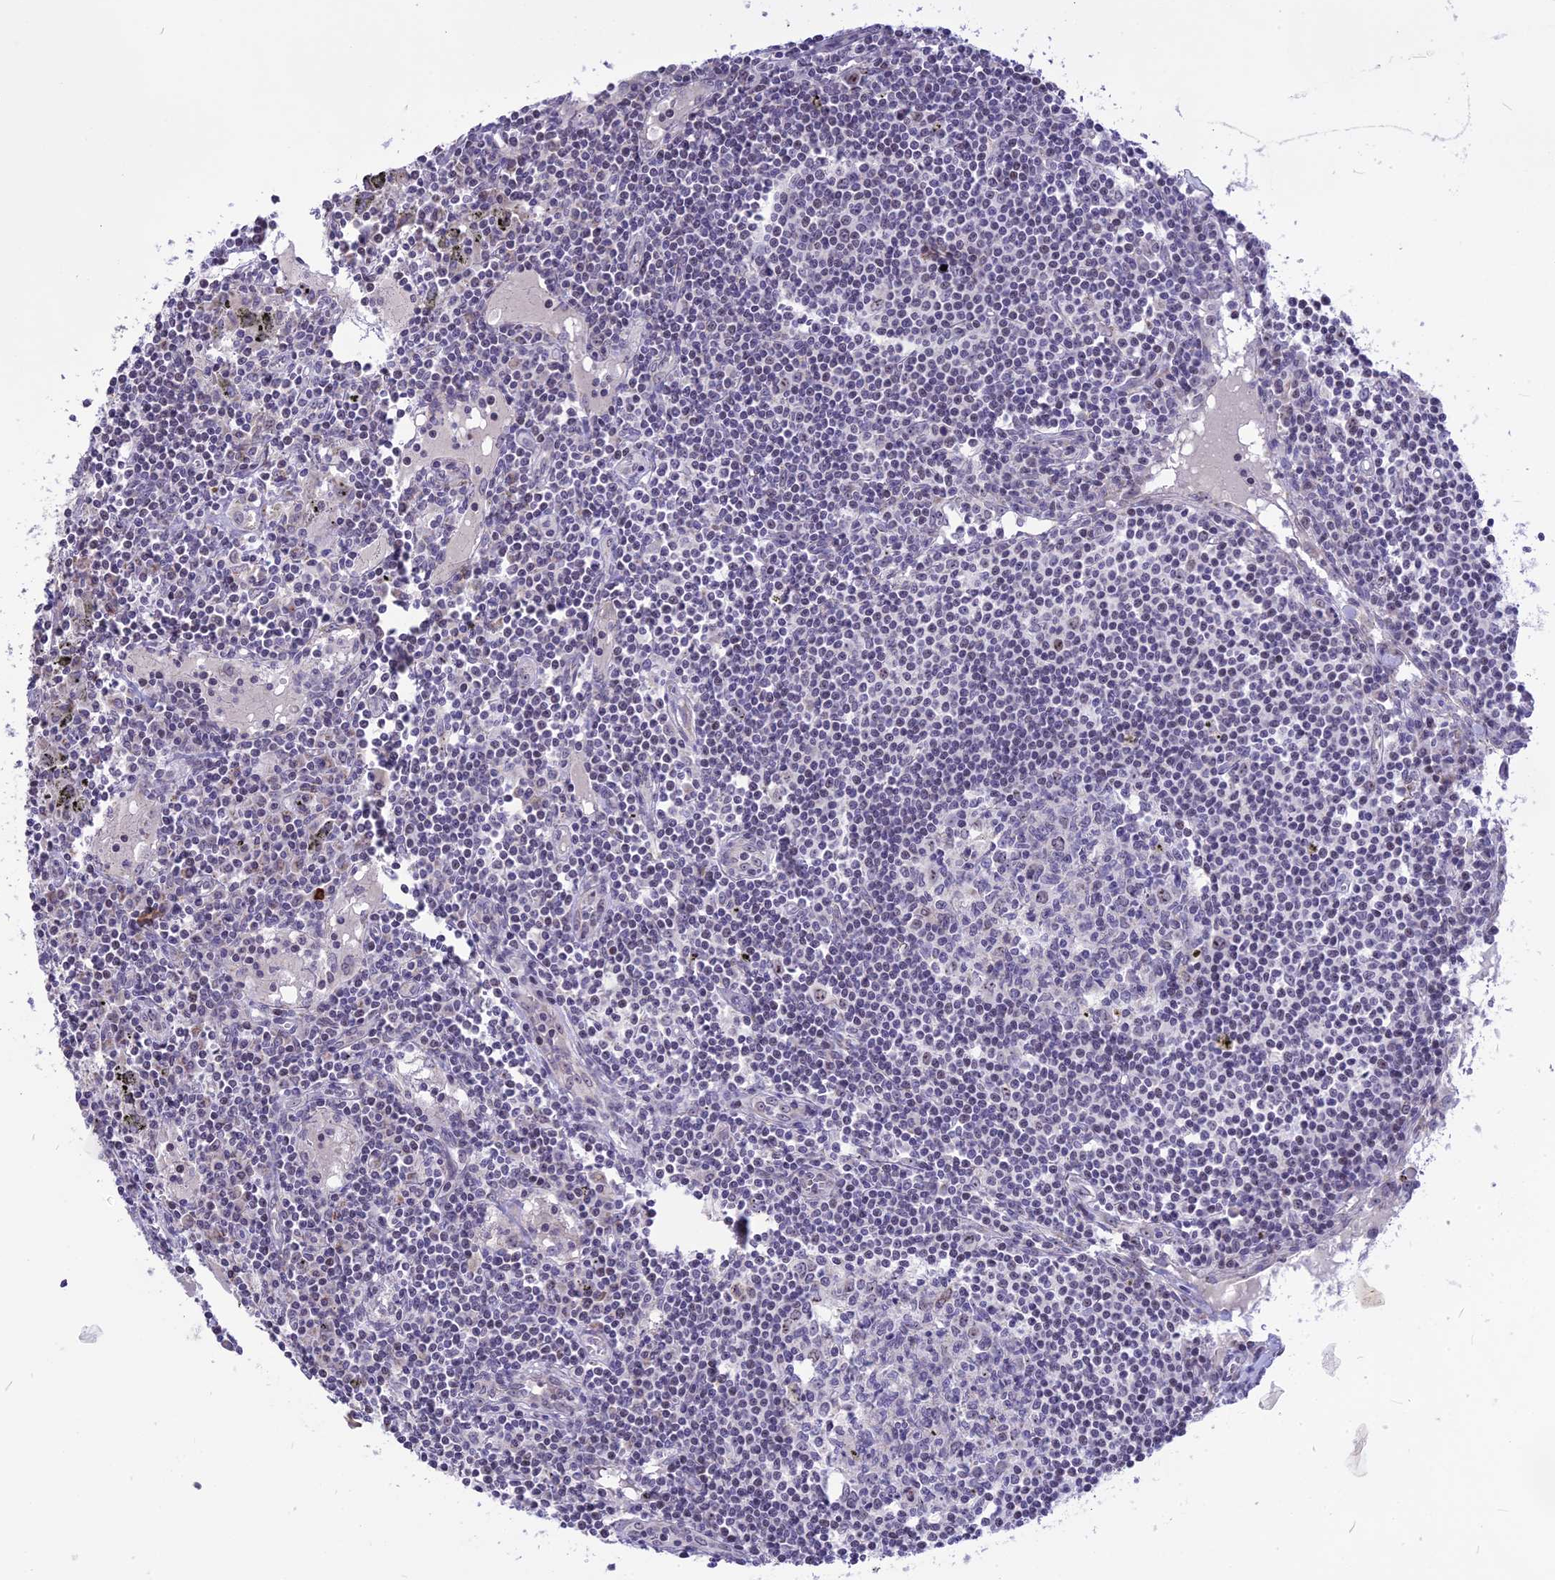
{"staining": {"intensity": "negative", "quantity": "none", "location": "none"}, "tissue": "lymph node", "cell_type": "Germinal center cells", "image_type": "normal", "snomed": [{"axis": "morphology", "description": "Normal tissue, NOS"}, {"axis": "topography", "description": "Lymph node"}], "caption": "Immunohistochemistry (IHC) micrograph of unremarkable lymph node stained for a protein (brown), which demonstrates no expression in germinal center cells.", "gene": "CMSS1", "patient": {"sex": "male", "age": 74}}